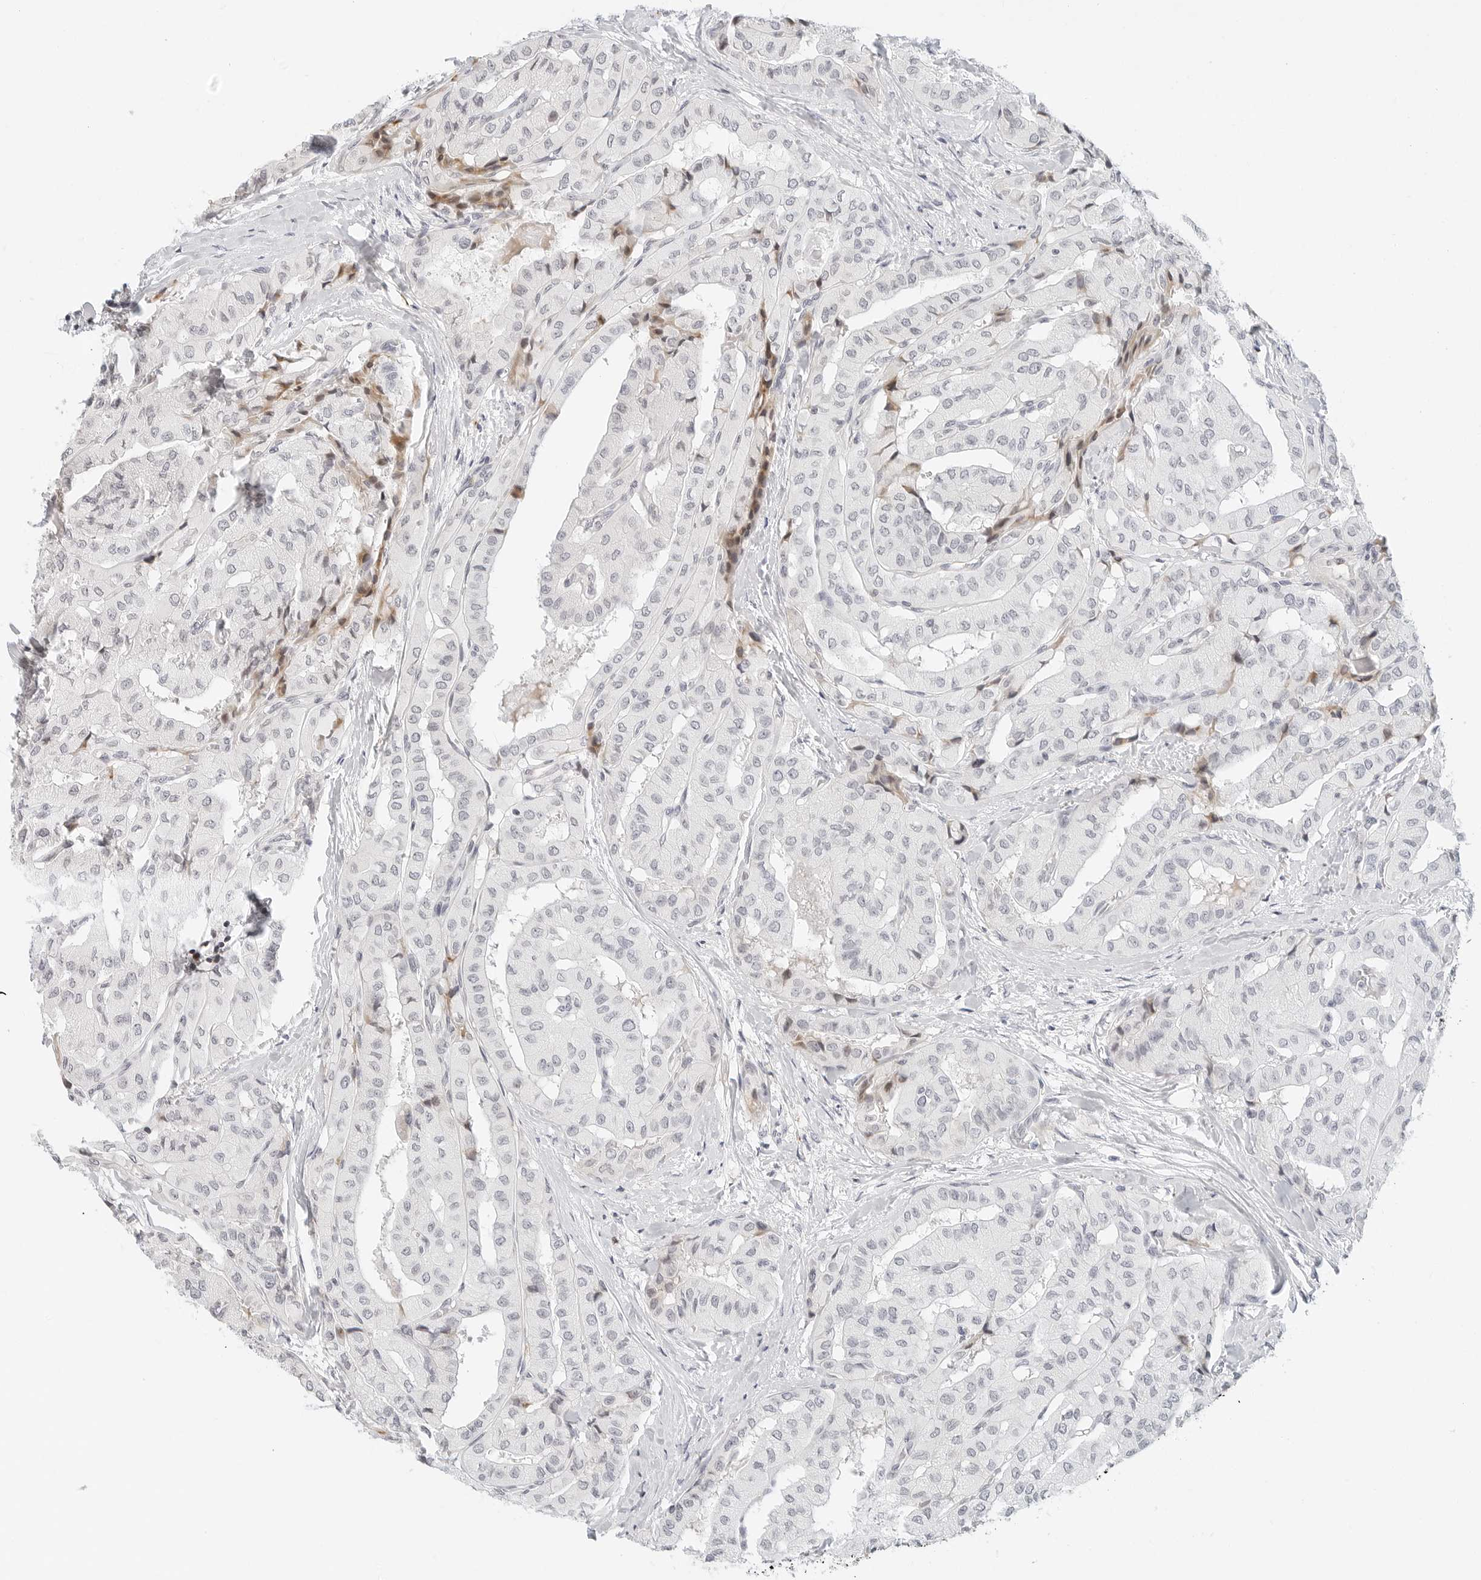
{"staining": {"intensity": "negative", "quantity": "none", "location": "none"}, "tissue": "thyroid cancer", "cell_type": "Tumor cells", "image_type": "cancer", "snomed": [{"axis": "morphology", "description": "Papillary adenocarcinoma, NOS"}, {"axis": "topography", "description": "Thyroid gland"}], "caption": "Tumor cells are negative for protein expression in human thyroid cancer. (DAB (3,3'-diaminobenzidine) immunohistochemistry (IHC) with hematoxylin counter stain).", "gene": "PARP10", "patient": {"sex": "female", "age": 59}}